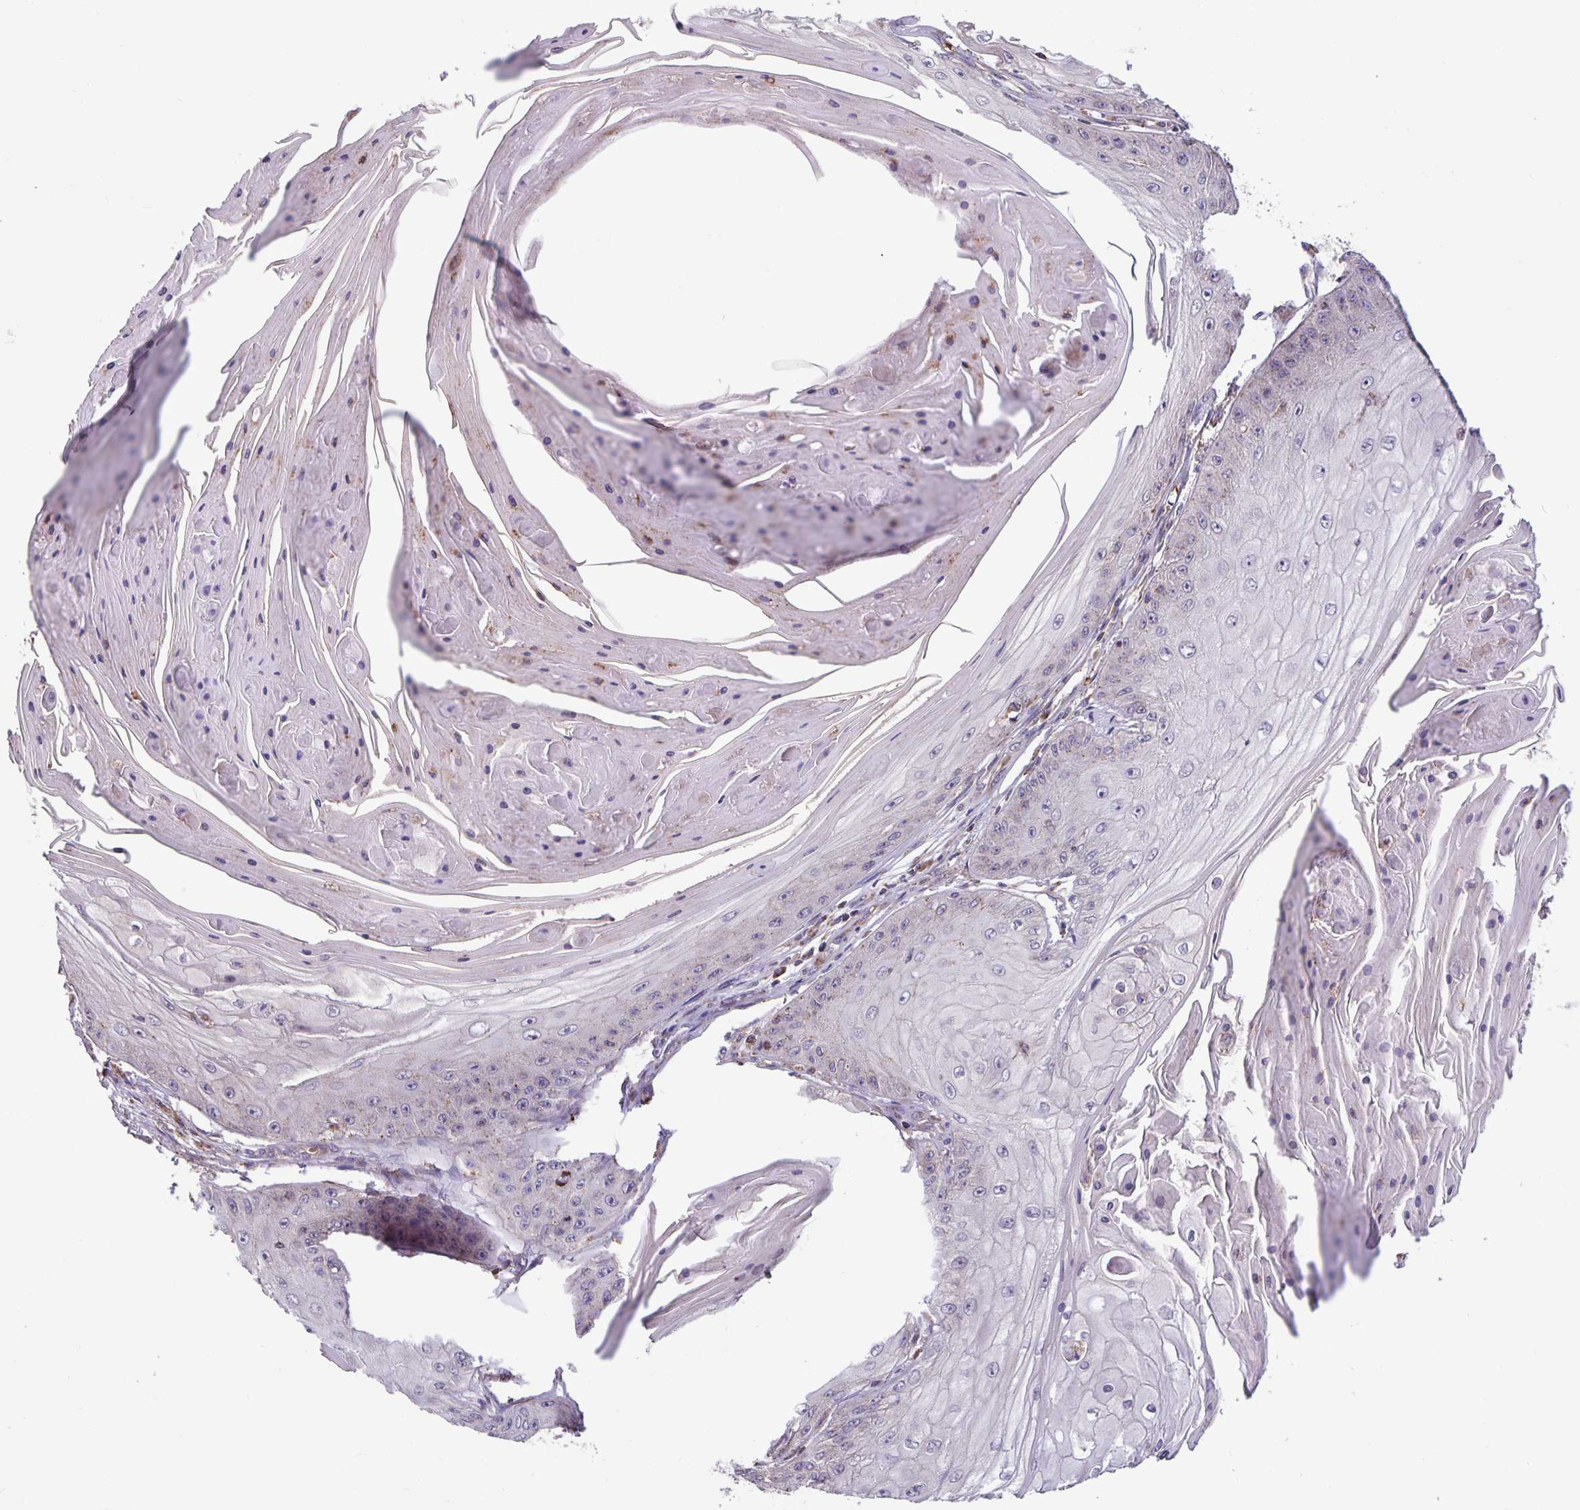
{"staining": {"intensity": "weak", "quantity": "<25%", "location": "cytoplasmic/membranous"}, "tissue": "skin cancer", "cell_type": "Tumor cells", "image_type": "cancer", "snomed": [{"axis": "morphology", "description": "Squamous cell carcinoma, NOS"}, {"axis": "topography", "description": "Skin"}], "caption": "DAB immunohistochemical staining of human skin squamous cell carcinoma displays no significant expression in tumor cells.", "gene": "TMEM71", "patient": {"sex": "male", "age": 70}}